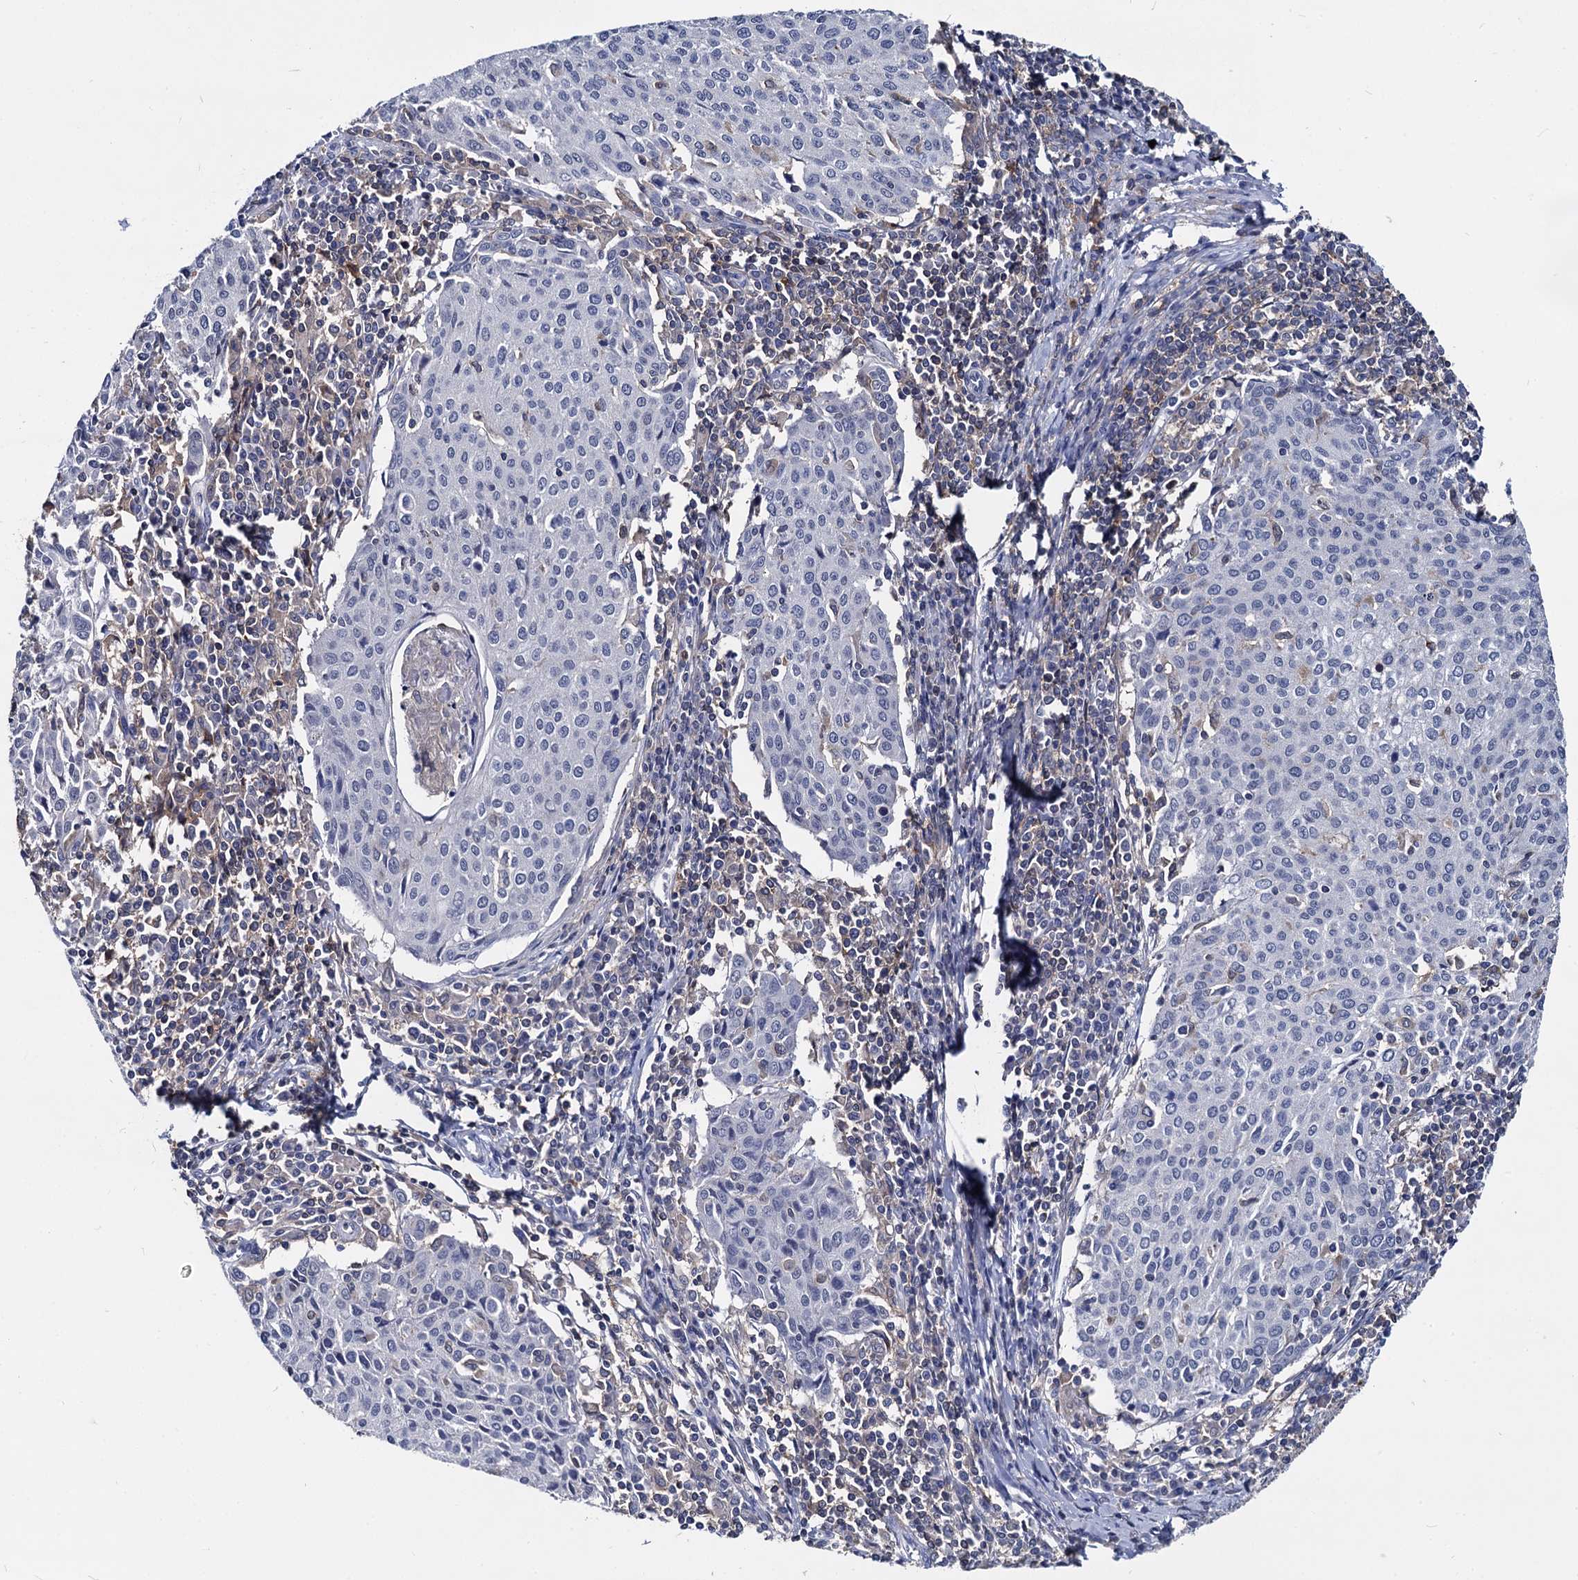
{"staining": {"intensity": "negative", "quantity": "none", "location": "none"}, "tissue": "cervical cancer", "cell_type": "Tumor cells", "image_type": "cancer", "snomed": [{"axis": "morphology", "description": "Squamous cell carcinoma, NOS"}, {"axis": "topography", "description": "Cervix"}], "caption": "This micrograph is of cervical cancer stained with immunohistochemistry to label a protein in brown with the nuclei are counter-stained blue. There is no positivity in tumor cells. (DAB IHC with hematoxylin counter stain).", "gene": "RHOG", "patient": {"sex": "female", "age": 46}}